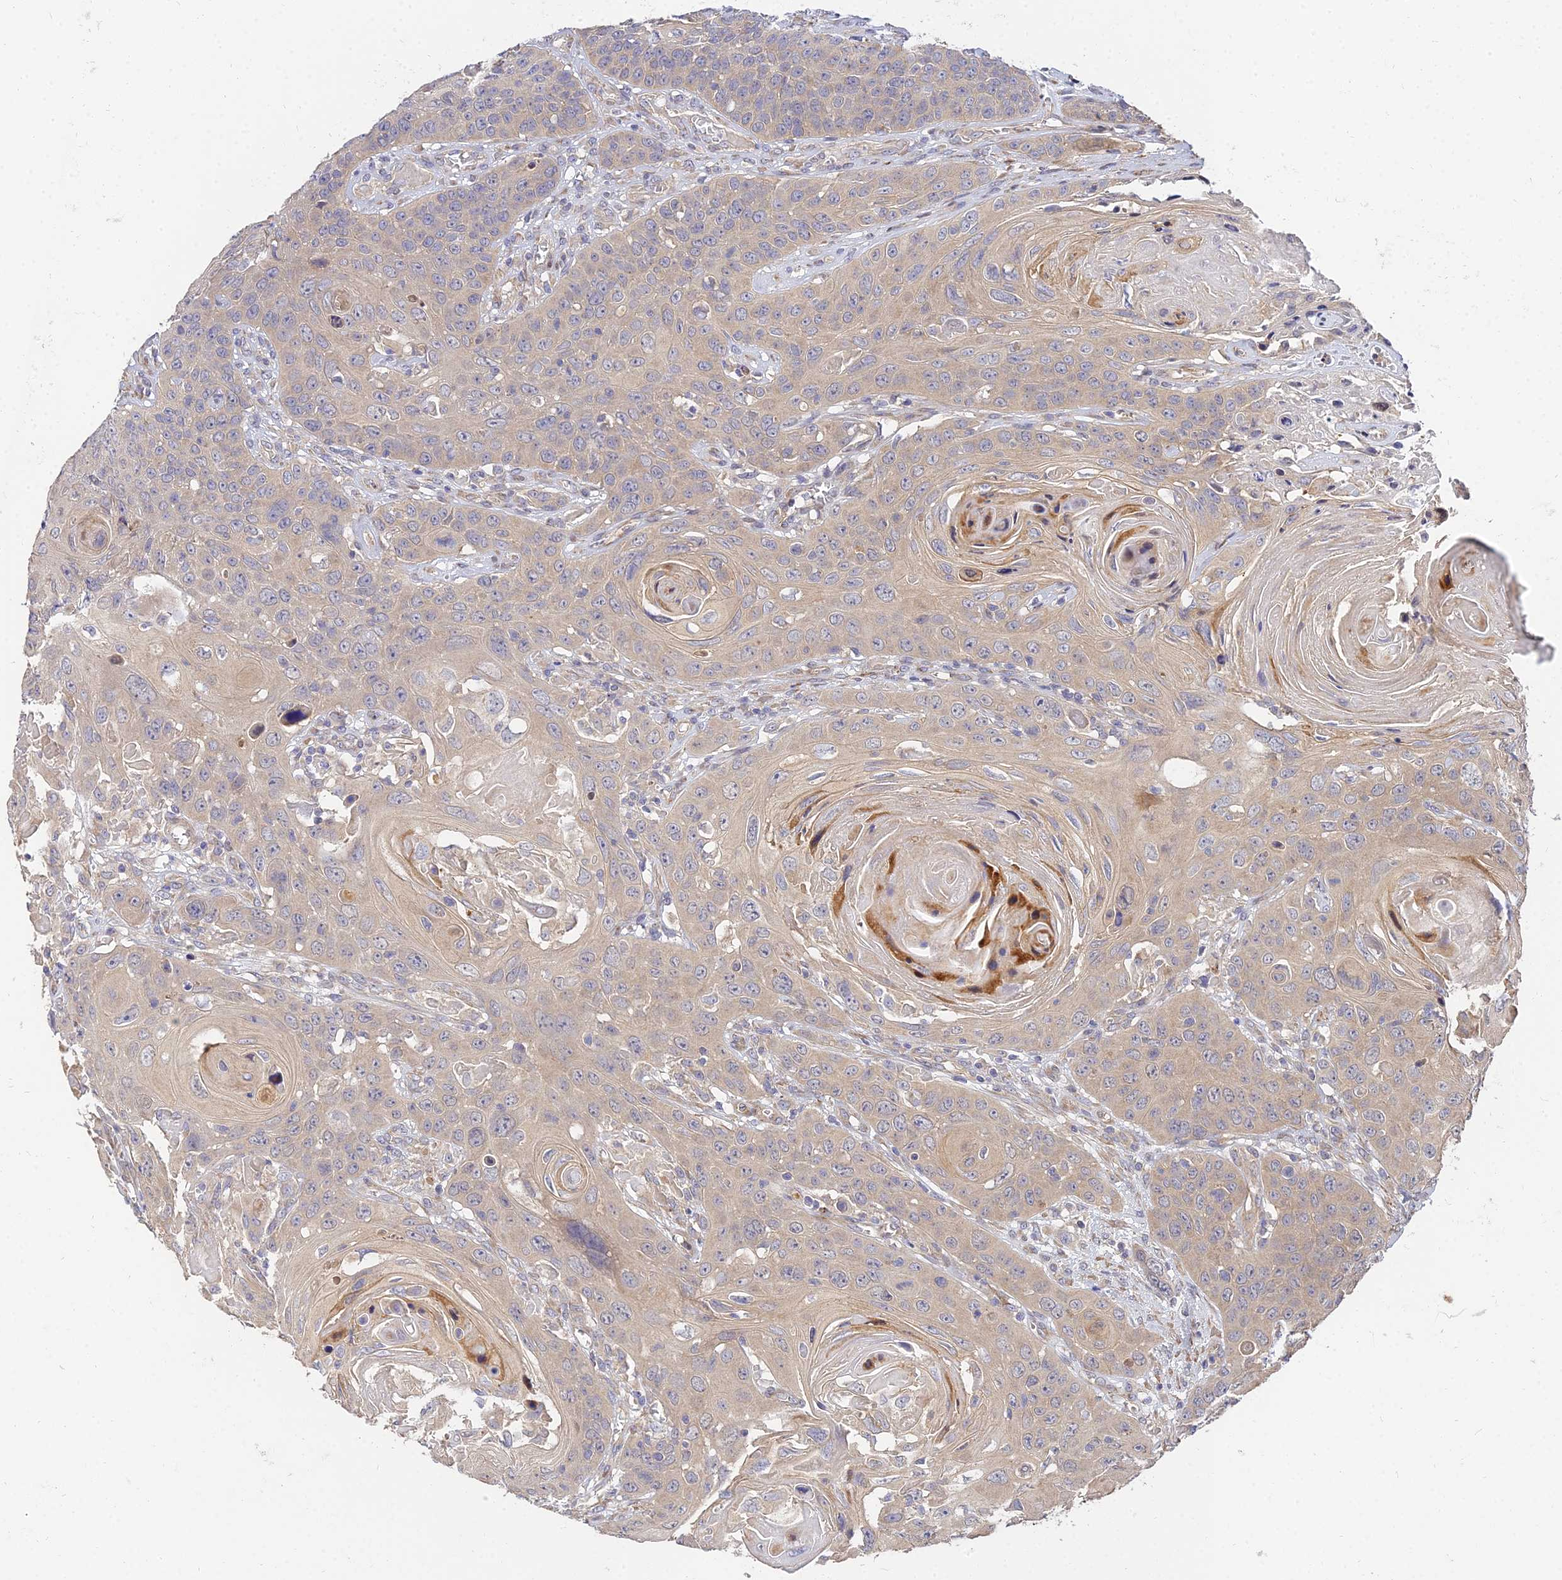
{"staining": {"intensity": "weak", "quantity": ">75%", "location": "cytoplasmic/membranous"}, "tissue": "skin cancer", "cell_type": "Tumor cells", "image_type": "cancer", "snomed": [{"axis": "morphology", "description": "Squamous cell carcinoma, NOS"}, {"axis": "topography", "description": "Skin"}], "caption": "About >75% of tumor cells in human skin cancer display weak cytoplasmic/membranous protein staining as visualized by brown immunohistochemical staining.", "gene": "ARL8B", "patient": {"sex": "male", "age": 55}}